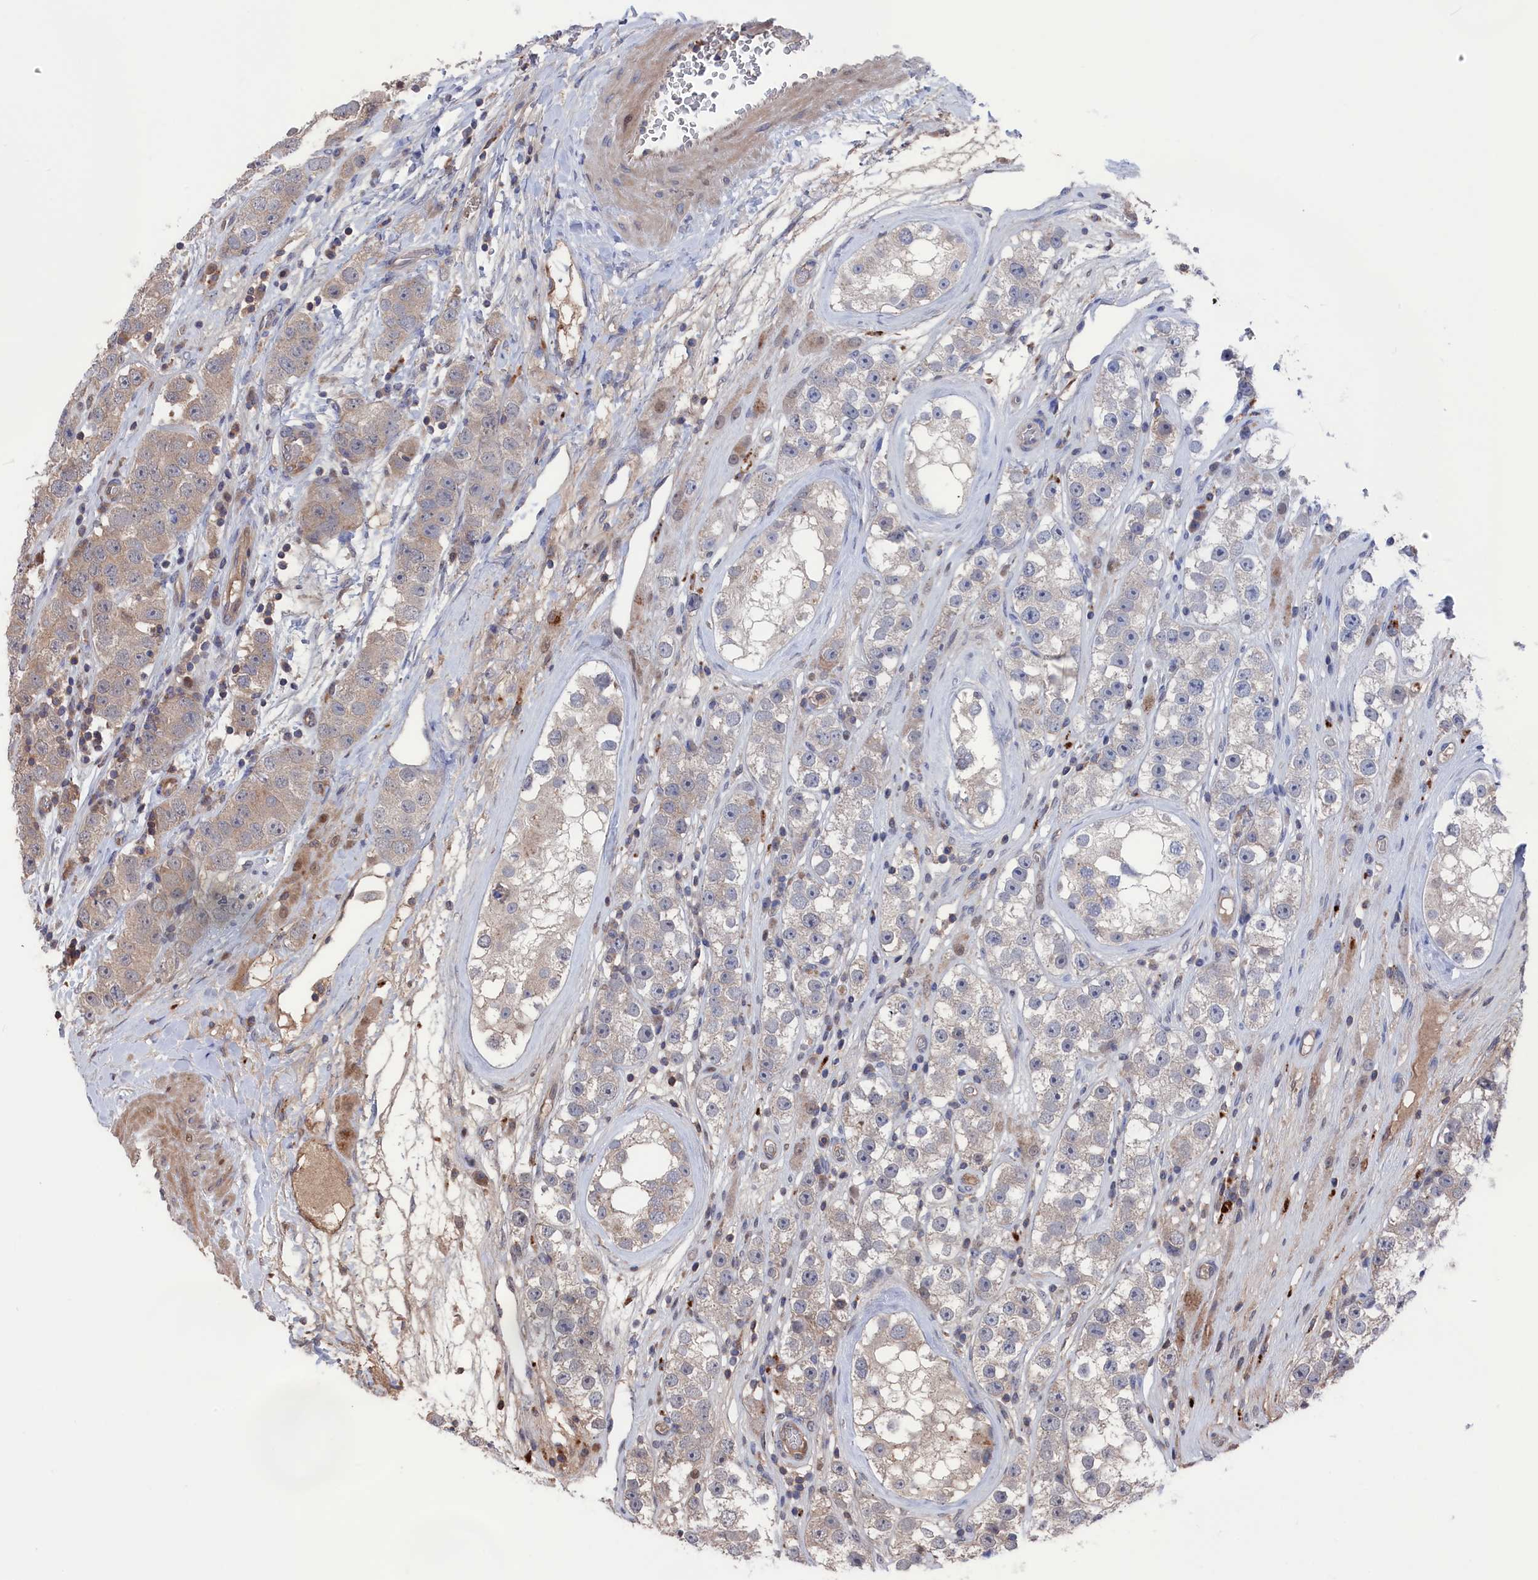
{"staining": {"intensity": "weak", "quantity": "<25%", "location": "cytoplasmic/membranous"}, "tissue": "testis cancer", "cell_type": "Tumor cells", "image_type": "cancer", "snomed": [{"axis": "morphology", "description": "Seminoma, NOS"}, {"axis": "topography", "description": "Testis"}], "caption": "Immunohistochemistry micrograph of neoplastic tissue: human testis cancer stained with DAB (3,3'-diaminobenzidine) shows no significant protein expression in tumor cells. Brightfield microscopy of immunohistochemistry (IHC) stained with DAB (3,3'-diaminobenzidine) (brown) and hematoxylin (blue), captured at high magnification.", "gene": "PLA2G15", "patient": {"sex": "male", "age": 28}}